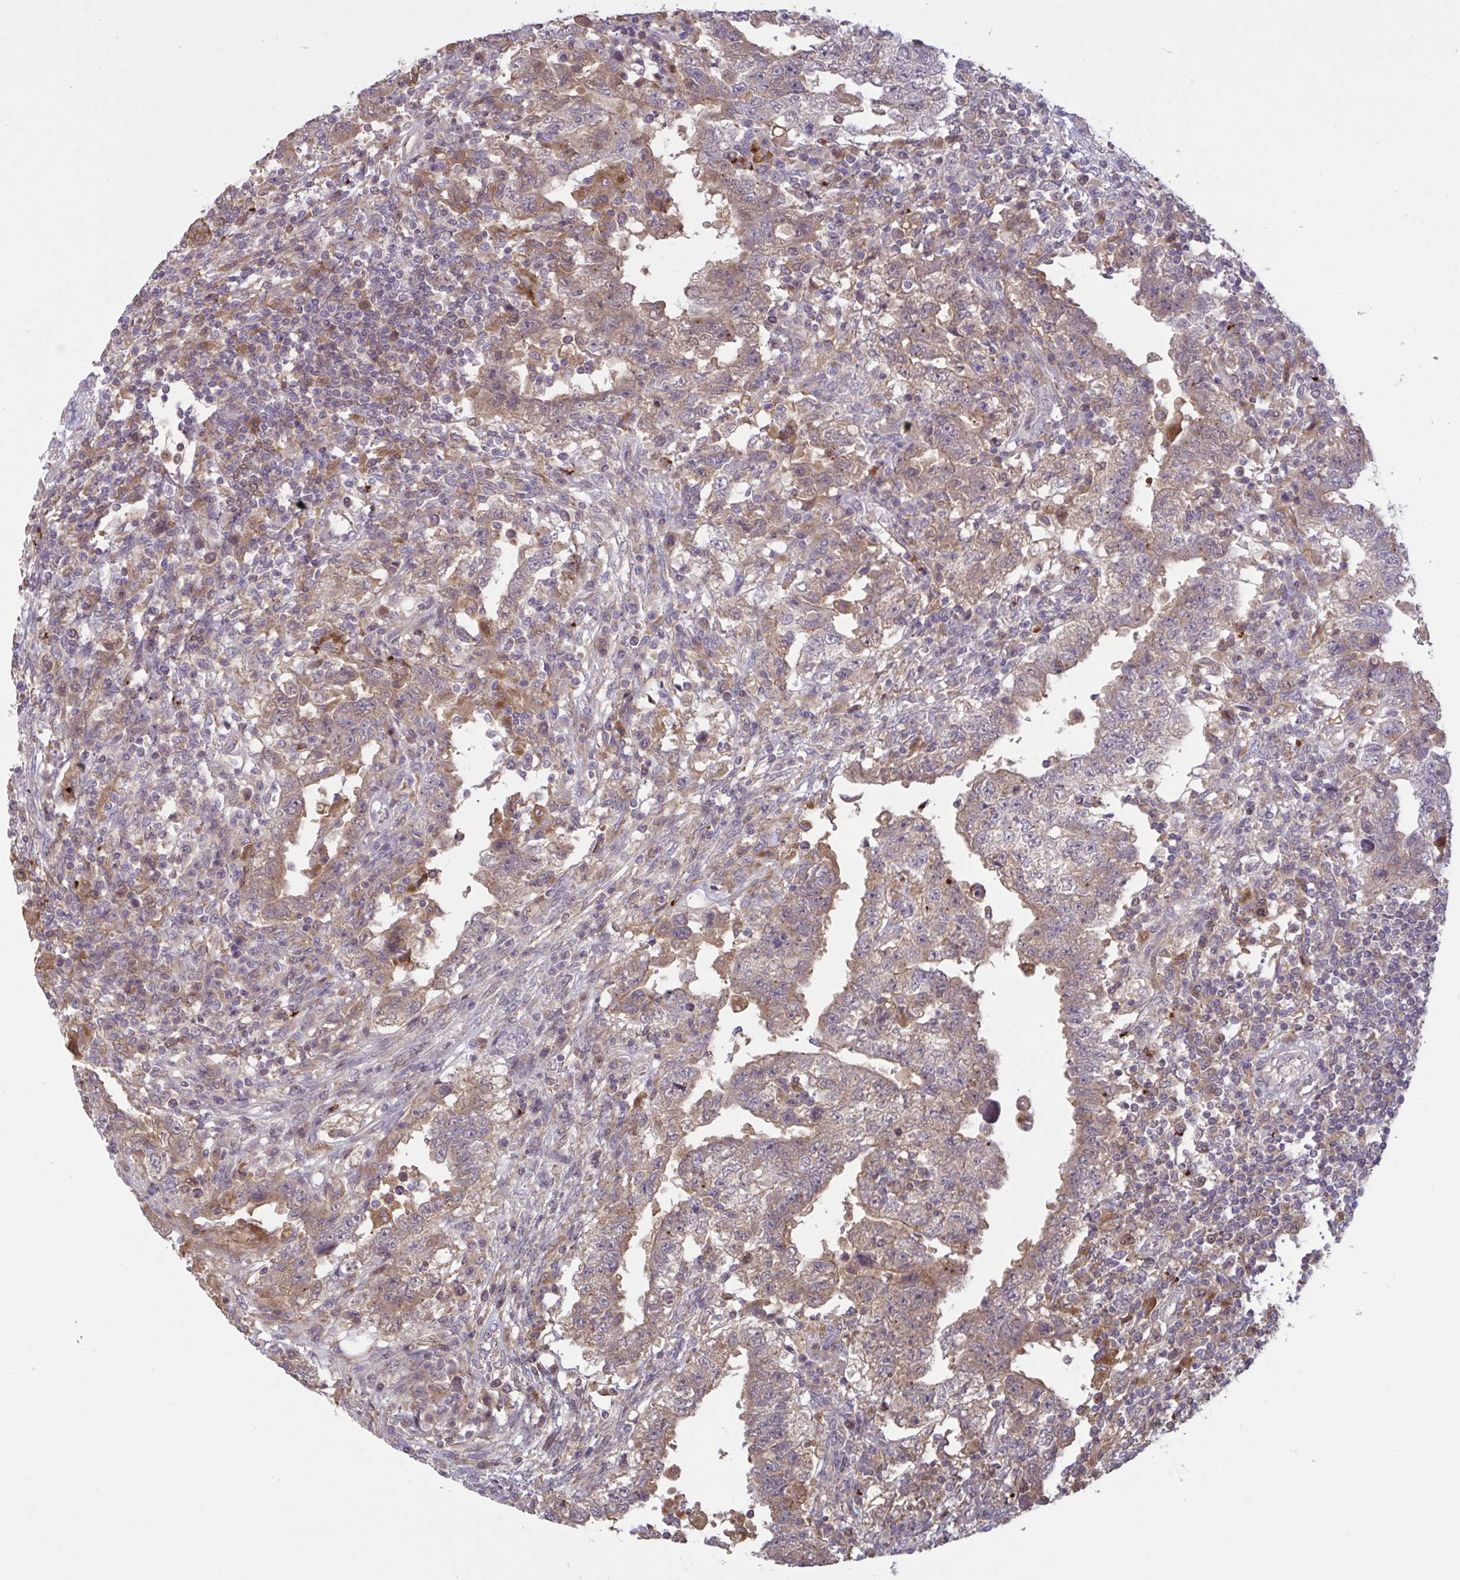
{"staining": {"intensity": "moderate", "quantity": ">75%", "location": "cytoplasmic/membranous"}, "tissue": "testis cancer", "cell_type": "Tumor cells", "image_type": "cancer", "snomed": [{"axis": "morphology", "description": "Carcinoma, Embryonal, NOS"}, {"axis": "topography", "description": "Testis"}], "caption": "Embryonal carcinoma (testis) stained for a protein shows moderate cytoplasmic/membranous positivity in tumor cells. The staining was performed using DAB (3,3'-diaminobenzidine), with brown indicating positive protein expression. Nuclei are stained blue with hematoxylin.", "gene": "IL1R1", "patient": {"sex": "male", "age": 26}}